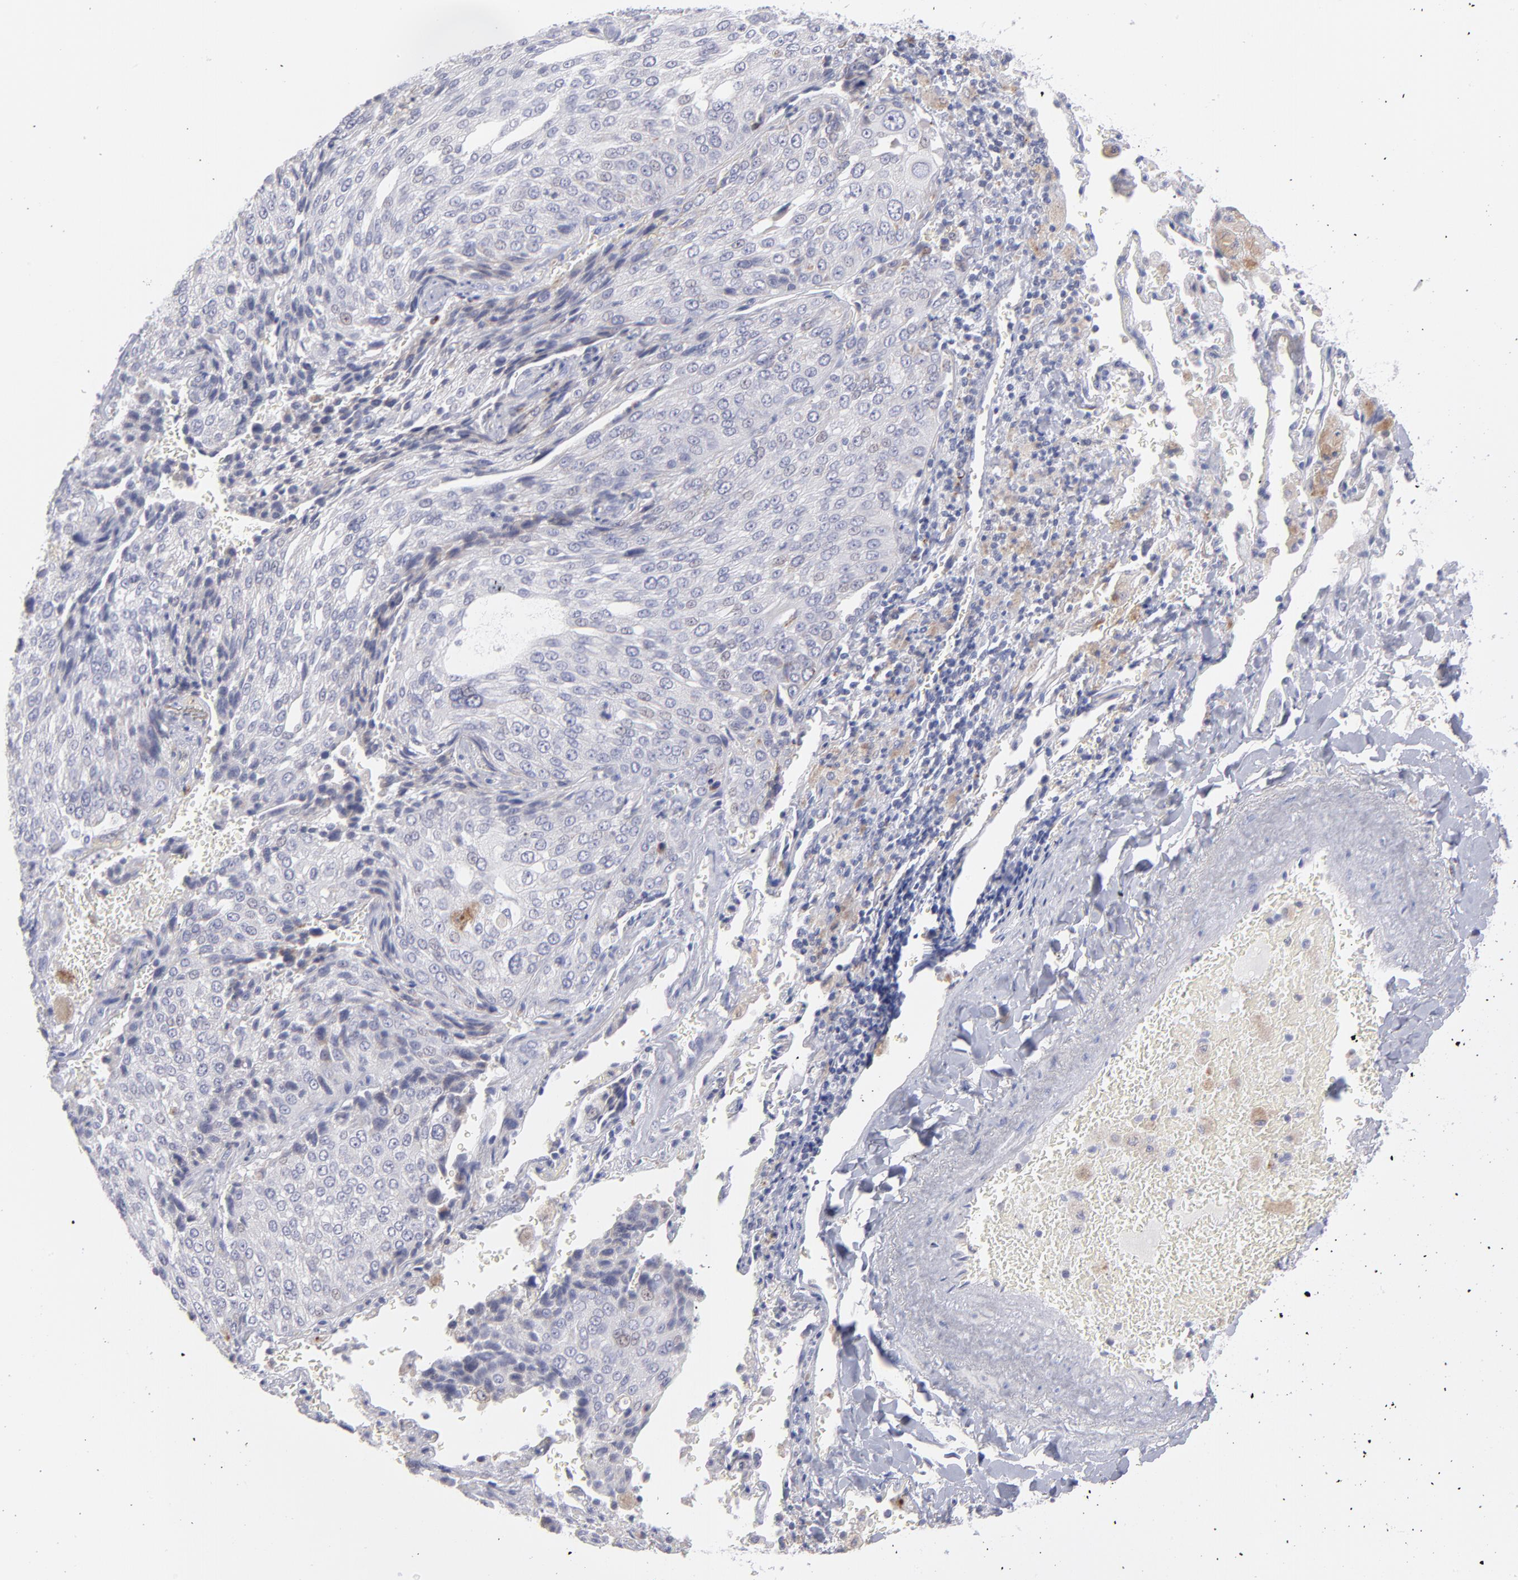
{"staining": {"intensity": "negative", "quantity": "none", "location": "none"}, "tissue": "lung cancer", "cell_type": "Tumor cells", "image_type": "cancer", "snomed": [{"axis": "morphology", "description": "Squamous cell carcinoma, NOS"}, {"axis": "topography", "description": "Lung"}], "caption": "DAB immunohistochemical staining of lung cancer (squamous cell carcinoma) demonstrates no significant expression in tumor cells. (Stains: DAB (3,3'-diaminobenzidine) immunohistochemistry with hematoxylin counter stain, Microscopy: brightfield microscopy at high magnification).", "gene": "MTHFD2", "patient": {"sex": "male", "age": 54}}